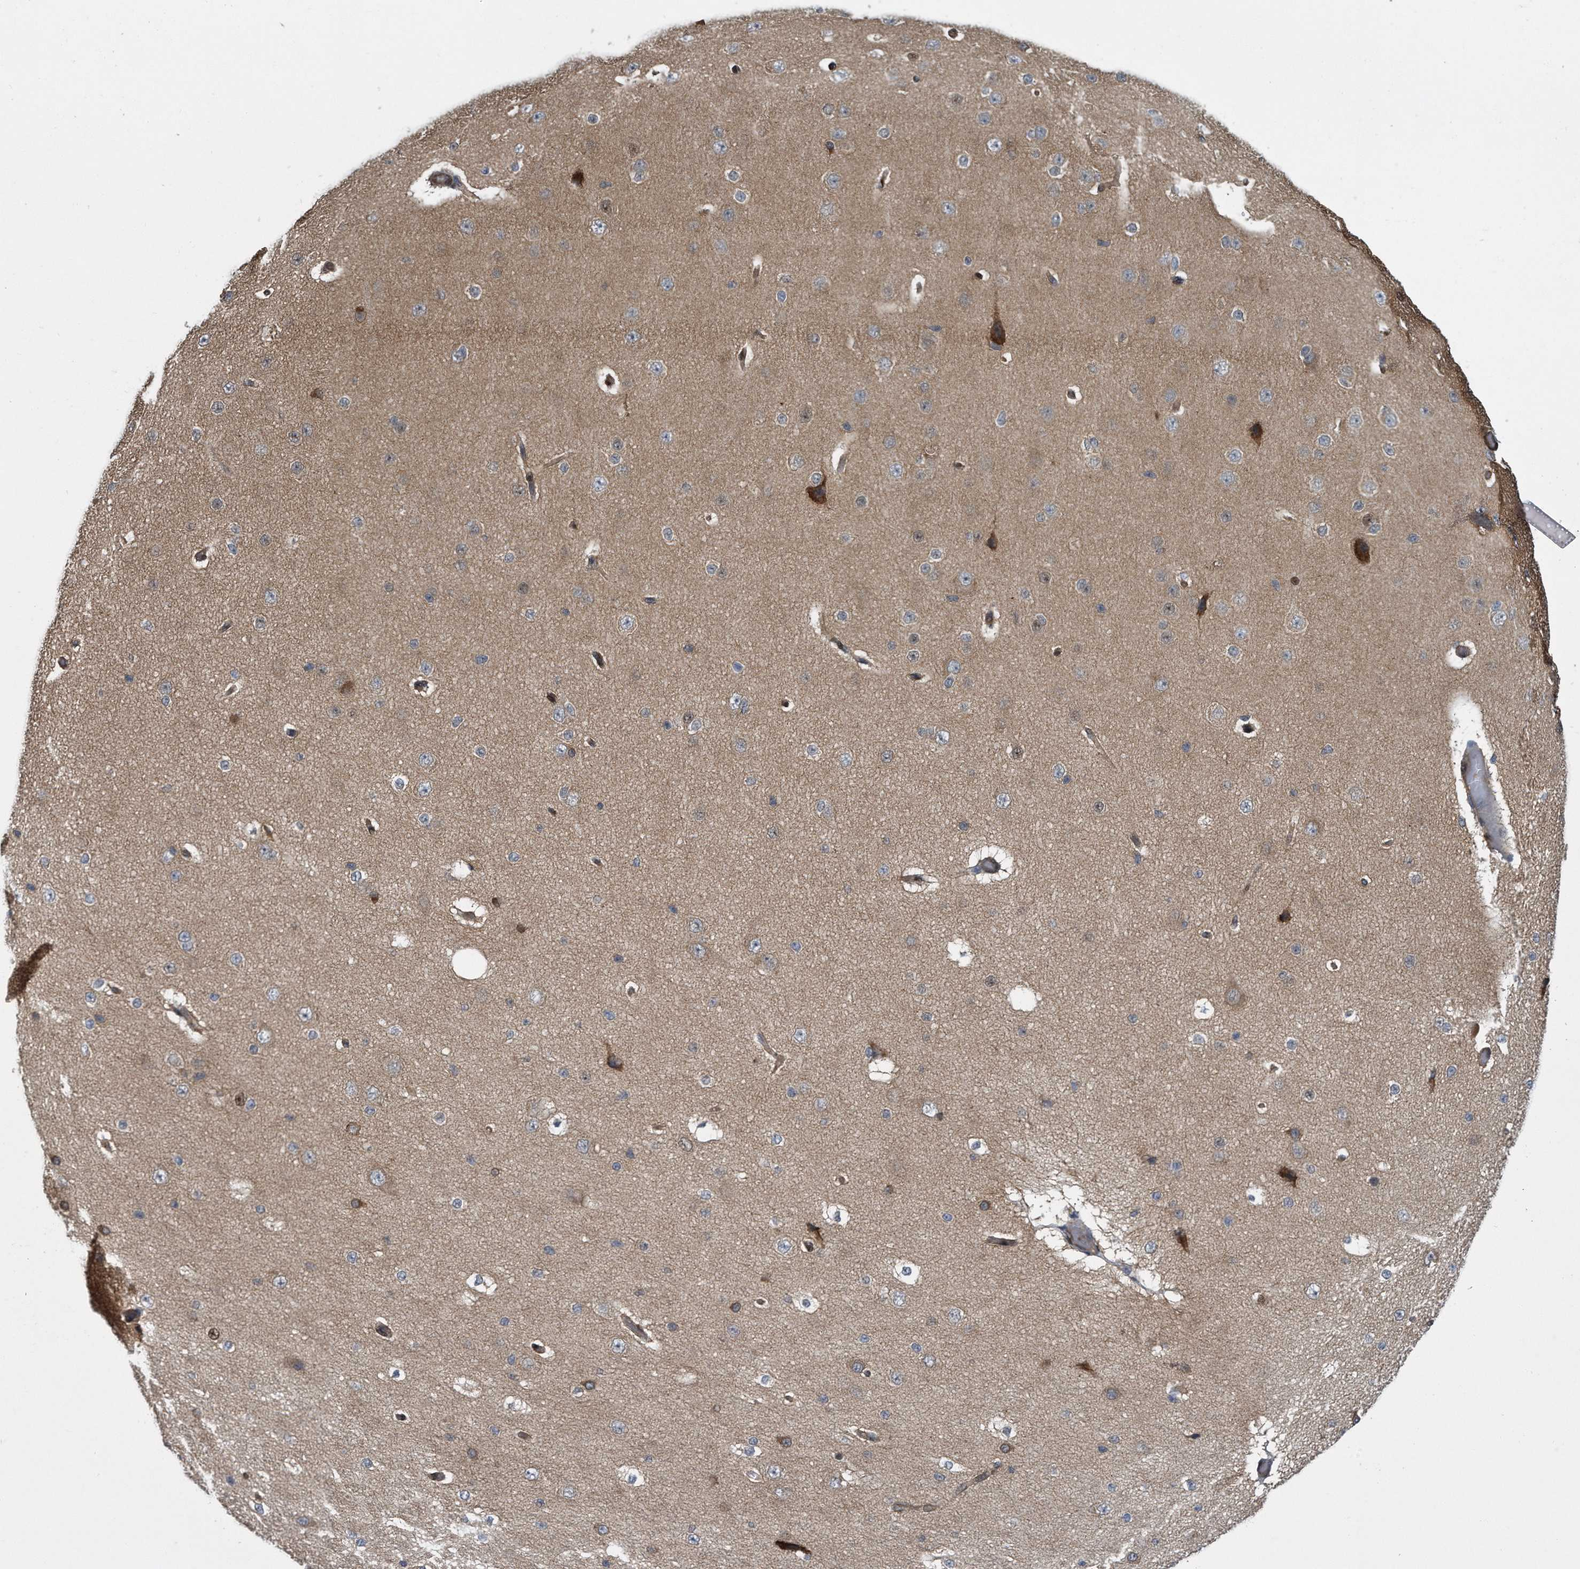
{"staining": {"intensity": "moderate", "quantity": ">75%", "location": "cytoplasmic/membranous"}, "tissue": "cerebral cortex", "cell_type": "Endothelial cells", "image_type": "normal", "snomed": [{"axis": "morphology", "description": "Normal tissue, NOS"}, {"axis": "morphology", "description": "Developmental malformation"}, {"axis": "topography", "description": "Cerebral cortex"}], "caption": "Immunohistochemistry (IHC) photomicrograph of unremarkable cerebral cortex: human cerebral cortex stained using immunohistochemistry (IHC) demonstrates medium levels of moderate protein expression localized specifically in the cytoplasmic/membranous of endothelial cells, appearing as a cytoplasmic/membranous brown color.", "gene": "ZNF79", "patient": {"sex": "female", "age": 30}}